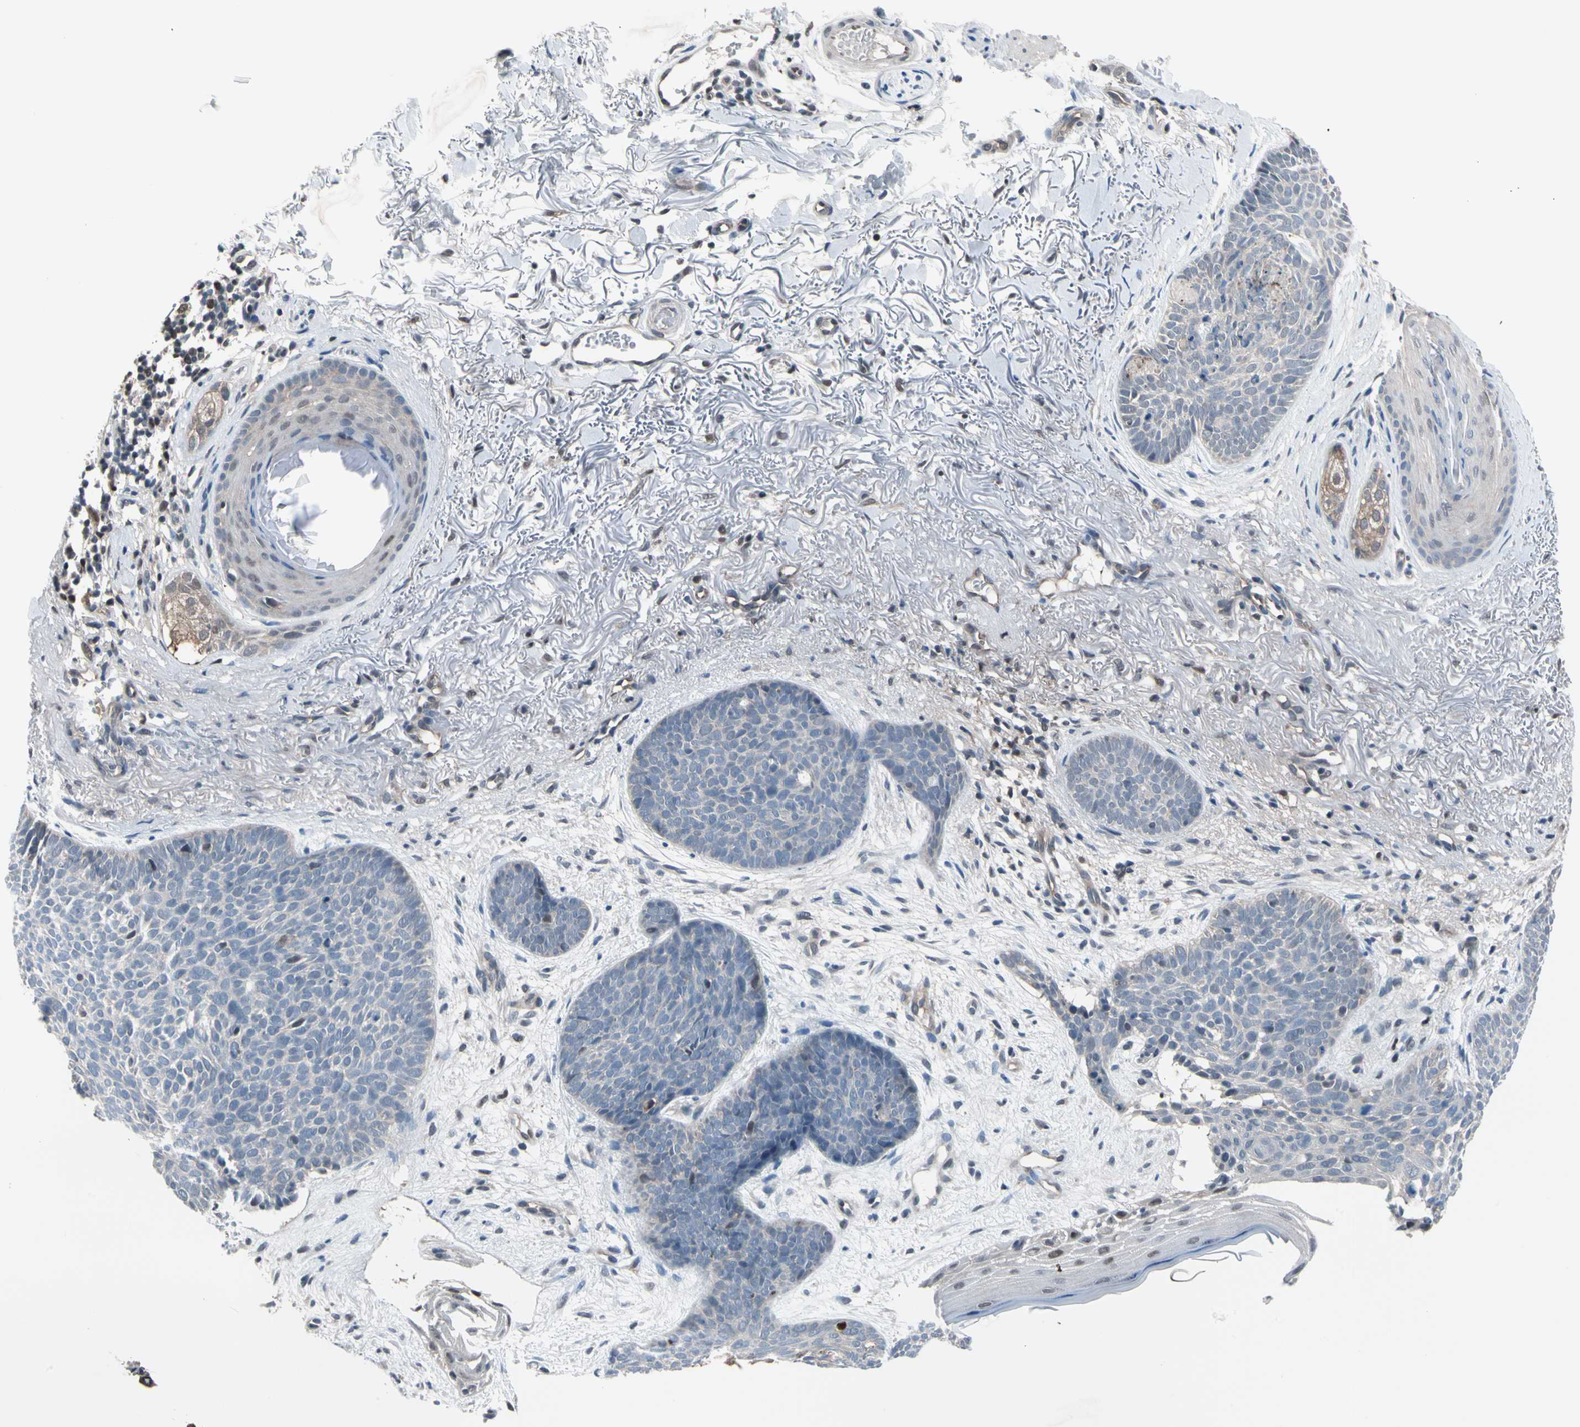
{"staining": {"intensity": "weak", "quantity": "<25%", "location": "cytoplasmic/membranous"}, "tissue": "skin cancer", "cell_type": "Tumor cells", "image_type": "cancer", "snomed": [{"axis": "morphology", "description": "Normal tissue, NOS"}, {"axis": "morphology", "description": "Basal cell carcinoma"}, {"axis": "topography", "description": "Skin"}], "caption": "The image shows no significant positivity in tumor cells of skin cancer. (Immunohistochemistry, brightfield microscopy, high magnification).", "gene": "PSMA2", "patient": {"sex": "female", "age": 70}}